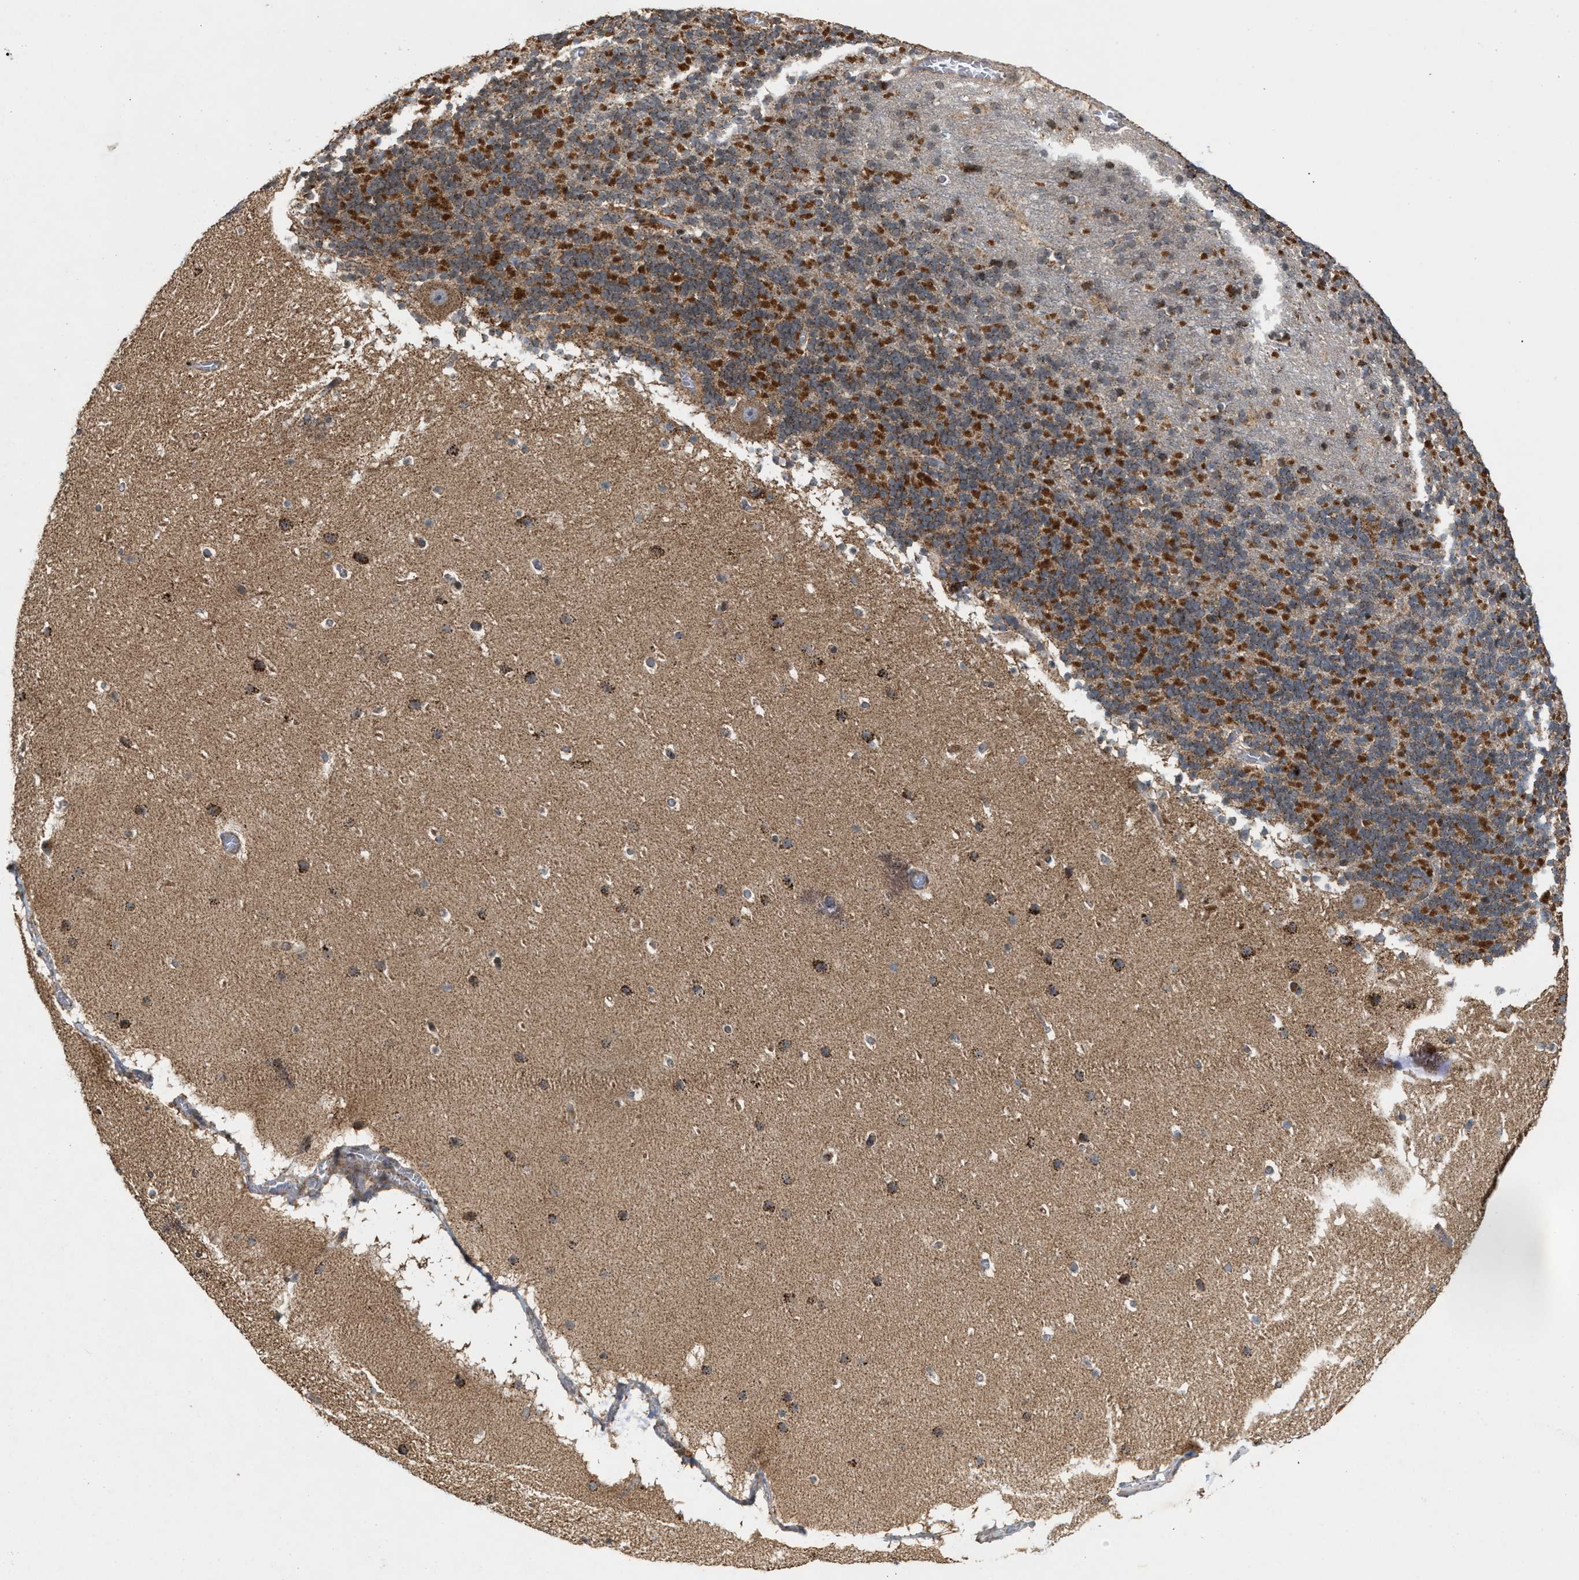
{"staining": {"intensity": "strong", "quantity": ">75%", "location": "cytoplasmic/membranous"}, "tissue": "cerebellum", "cell_type": "Cells in granular layer", "image_type": "normal", "snomed": [{"axis": "morphology", "description": "Normal tissue, NOS"}, {"axis": "topography", "description": "Cerebellum"}], "caption": "Strong cytoplasmic/membranous protein positivity is appreciated in approximately >75% of cells in granular layer in cerebellum. The protein of interest is shown in brown color, while the nuclei are stained blue.", "gene": "TACO1", "patient": {"sex": "male", "age": 45}}